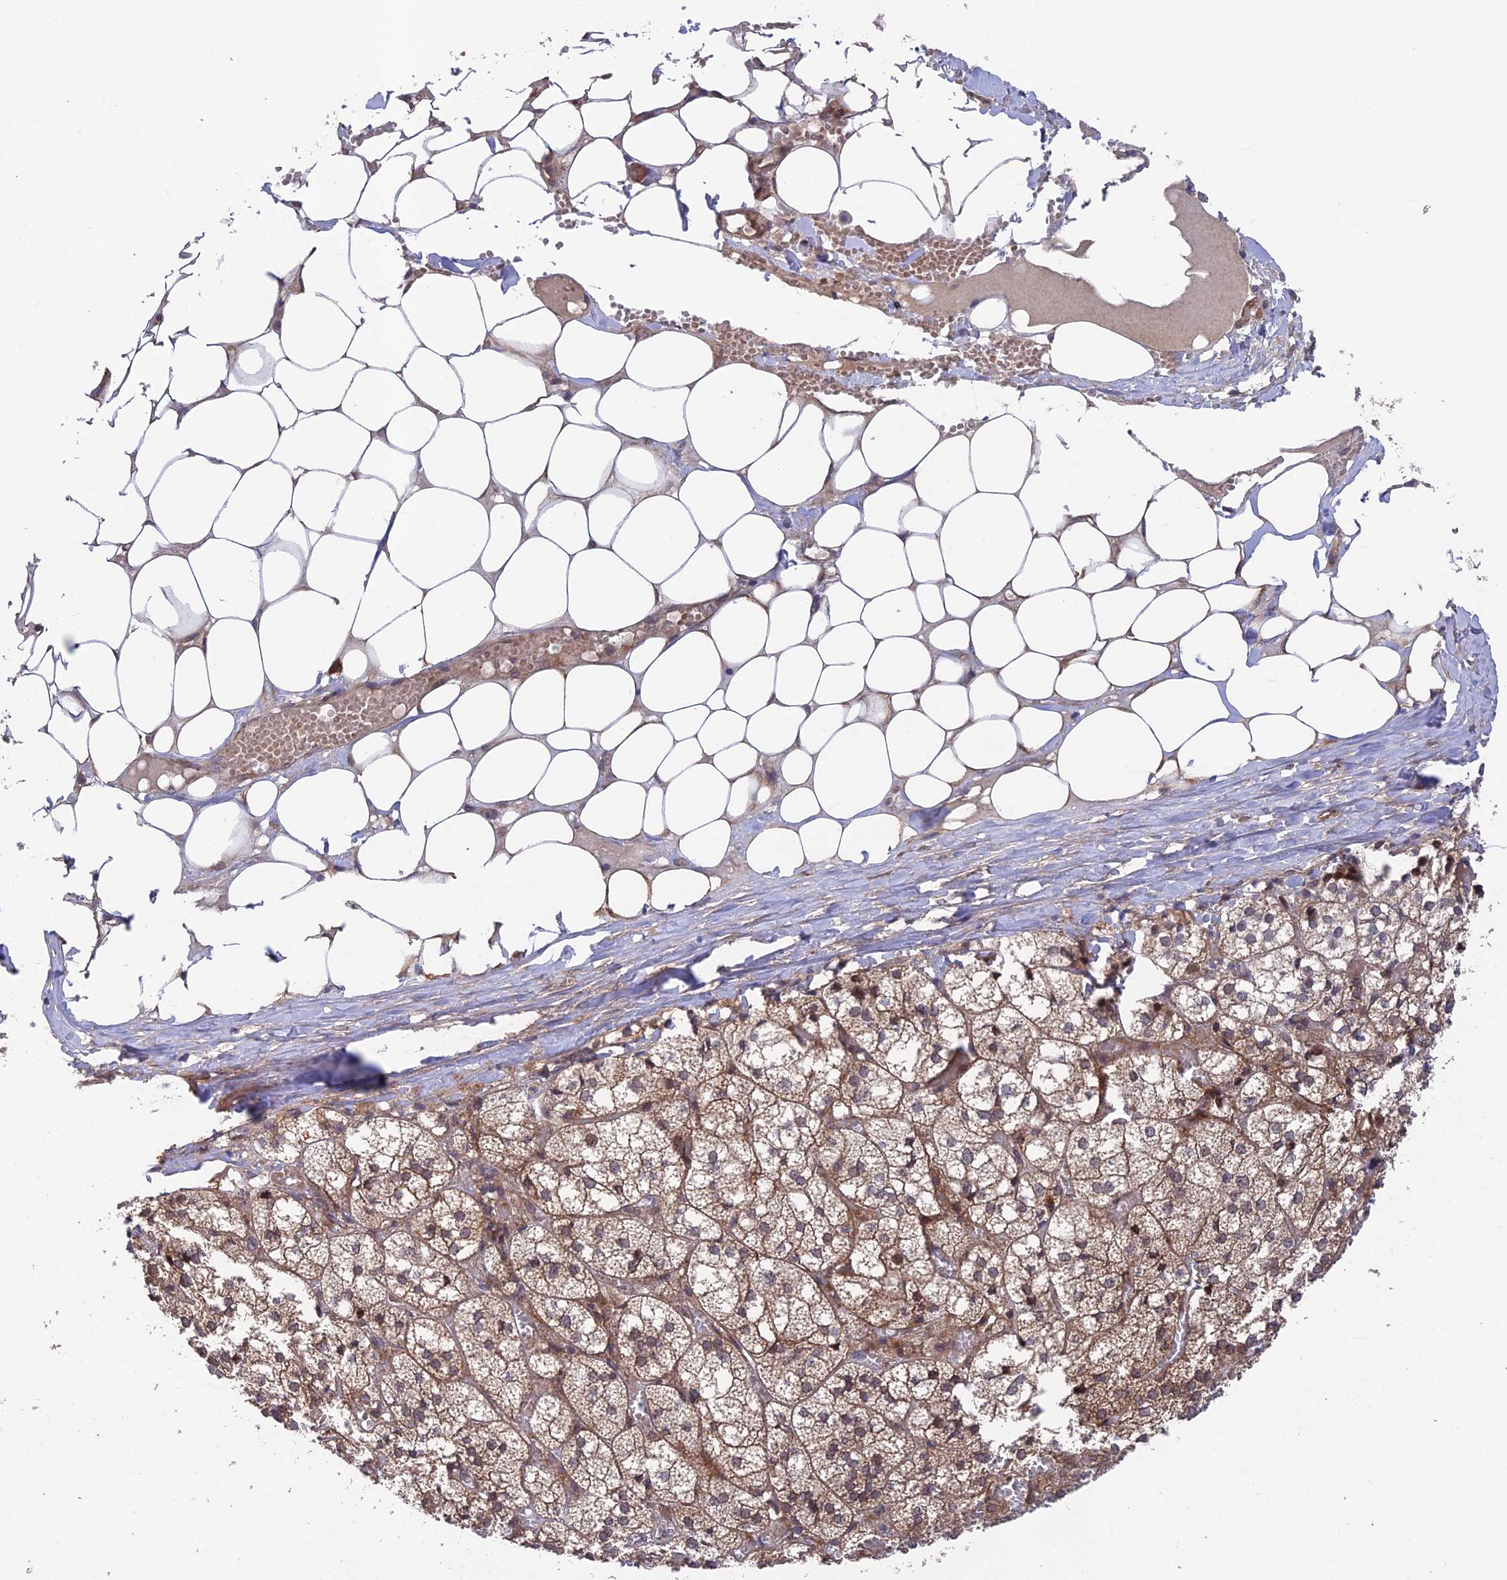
{"staining": {"intensity": "moderate", "quantity": ">75%", "location": "cytoplasmic/membranous"}, "tissue": "adrenal gland", "cell_type": "Glandular cells", "image_type": "normal", "snomed": [{"axis": "morphology", "description": "Normal tissue, NOS"}, {"axis": "topography", "description": "Adrenal gland"}], "caption": "Protein staining of benign adrenal gland shows moderate cytoplasmic/membranous positivity in about >75% of glandular cells. Immunohistochemistry (ihc) stains the protein of interest in brown and the nuclei are stained blue.", "gene": "UROS", "patient": {"sex": "female", "age": 61}}